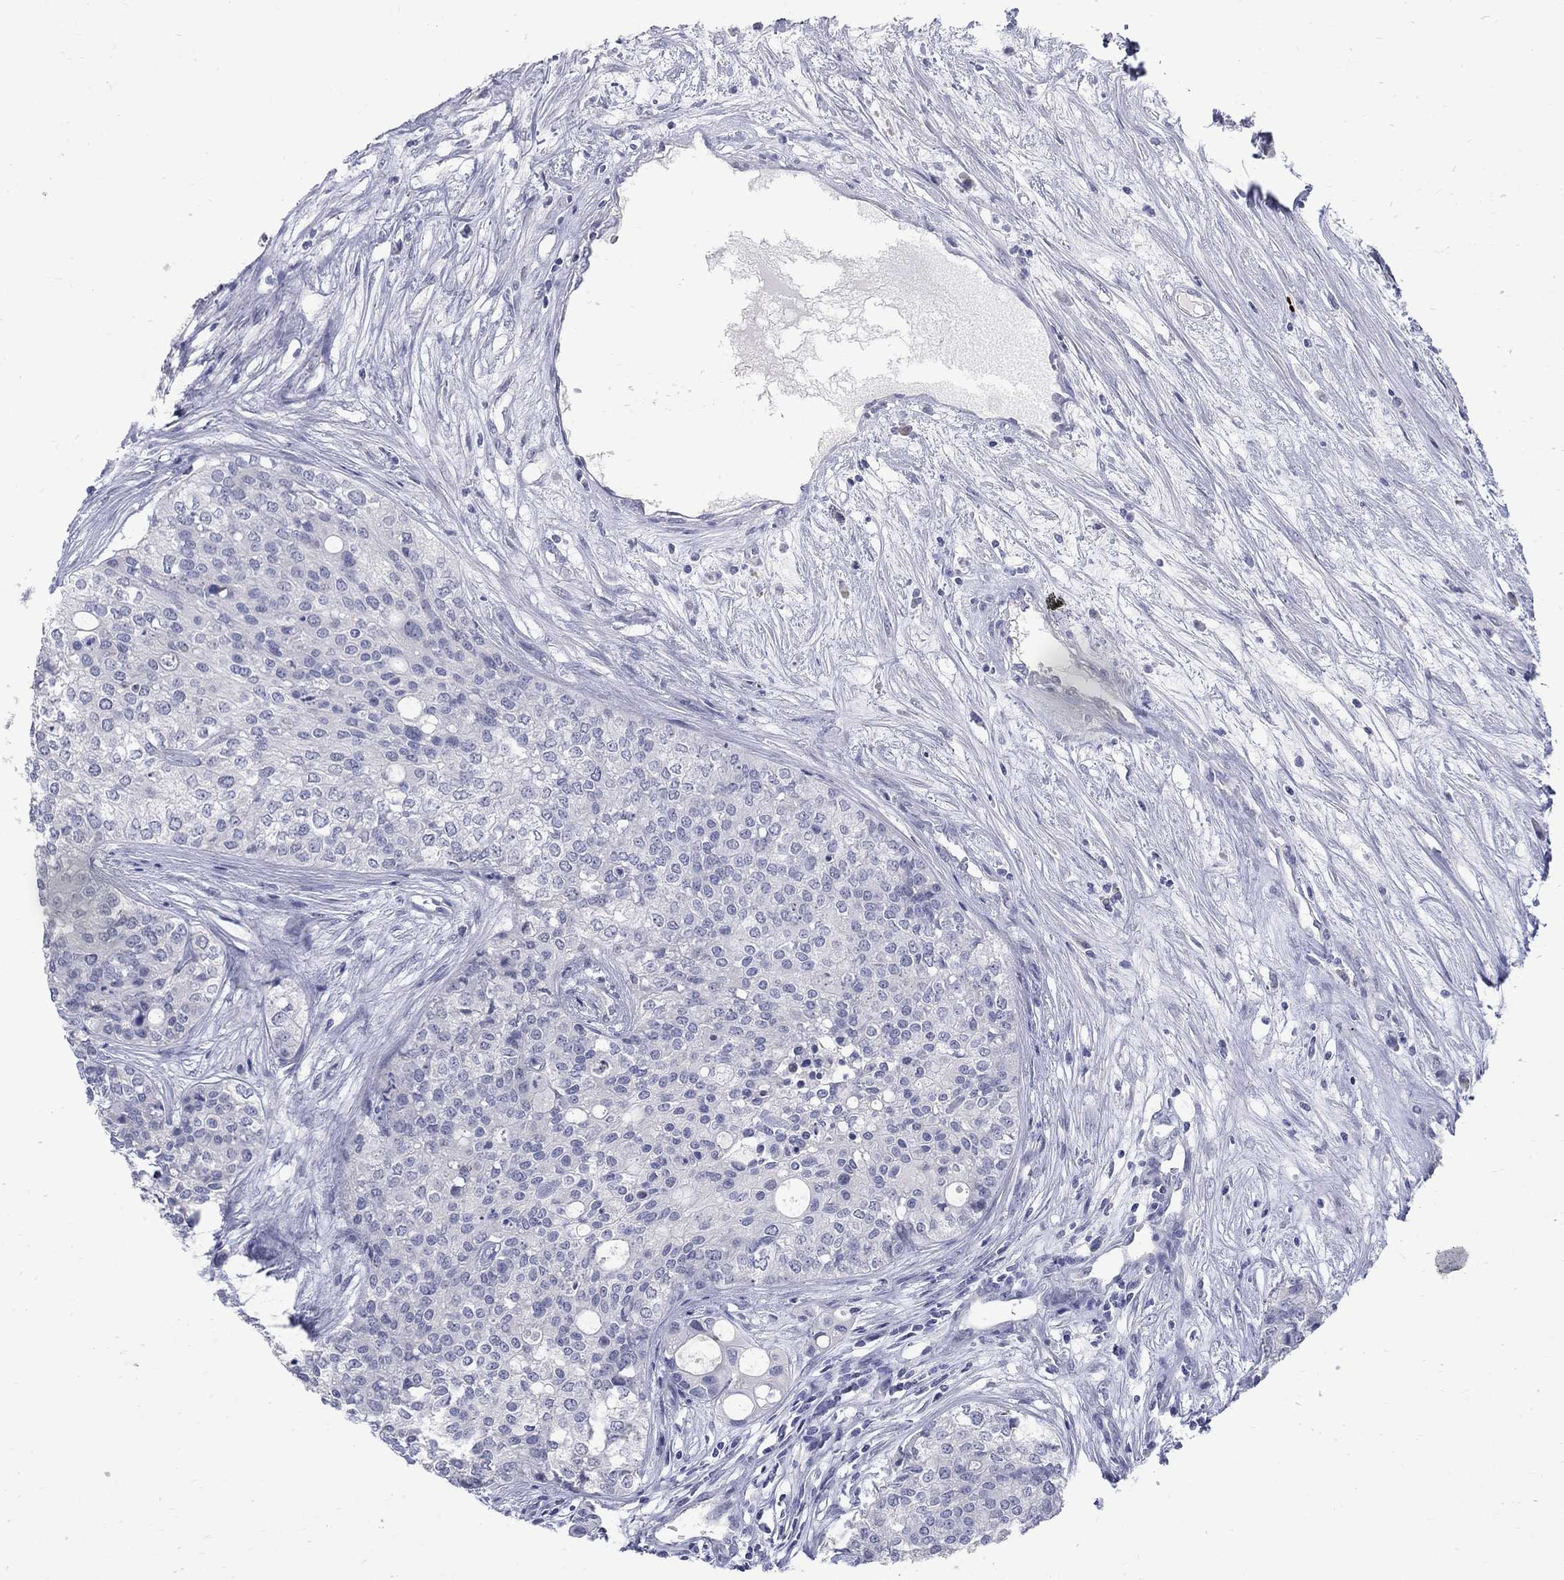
{"staining": {"intensity": "negative", "quantity": "none", "location": "none"}, "tissue": "carcinoid", "cell_type": "Tumor cells", "image_type": "cancer", "snomed": [{"axis": "morphology", "description": "Carcinoid, malignant, NOS"}, {"axis": "topography", "description": "Colon"}], "caption": "High magnification brightfield microscopy of carcinoid stained with DAB (brown) and counterstained with hematoxylin (blue): tumor cells show no significant expression. The staining was performed using DAB (3,3'-diaminobenzidine) to visualize the protein expression in brown, while the nuclei were stained in blue with hematoxylin (Magnification: 20x).", "gene": "CTNND2", "patient": {"sex": "male", "age": 81}}